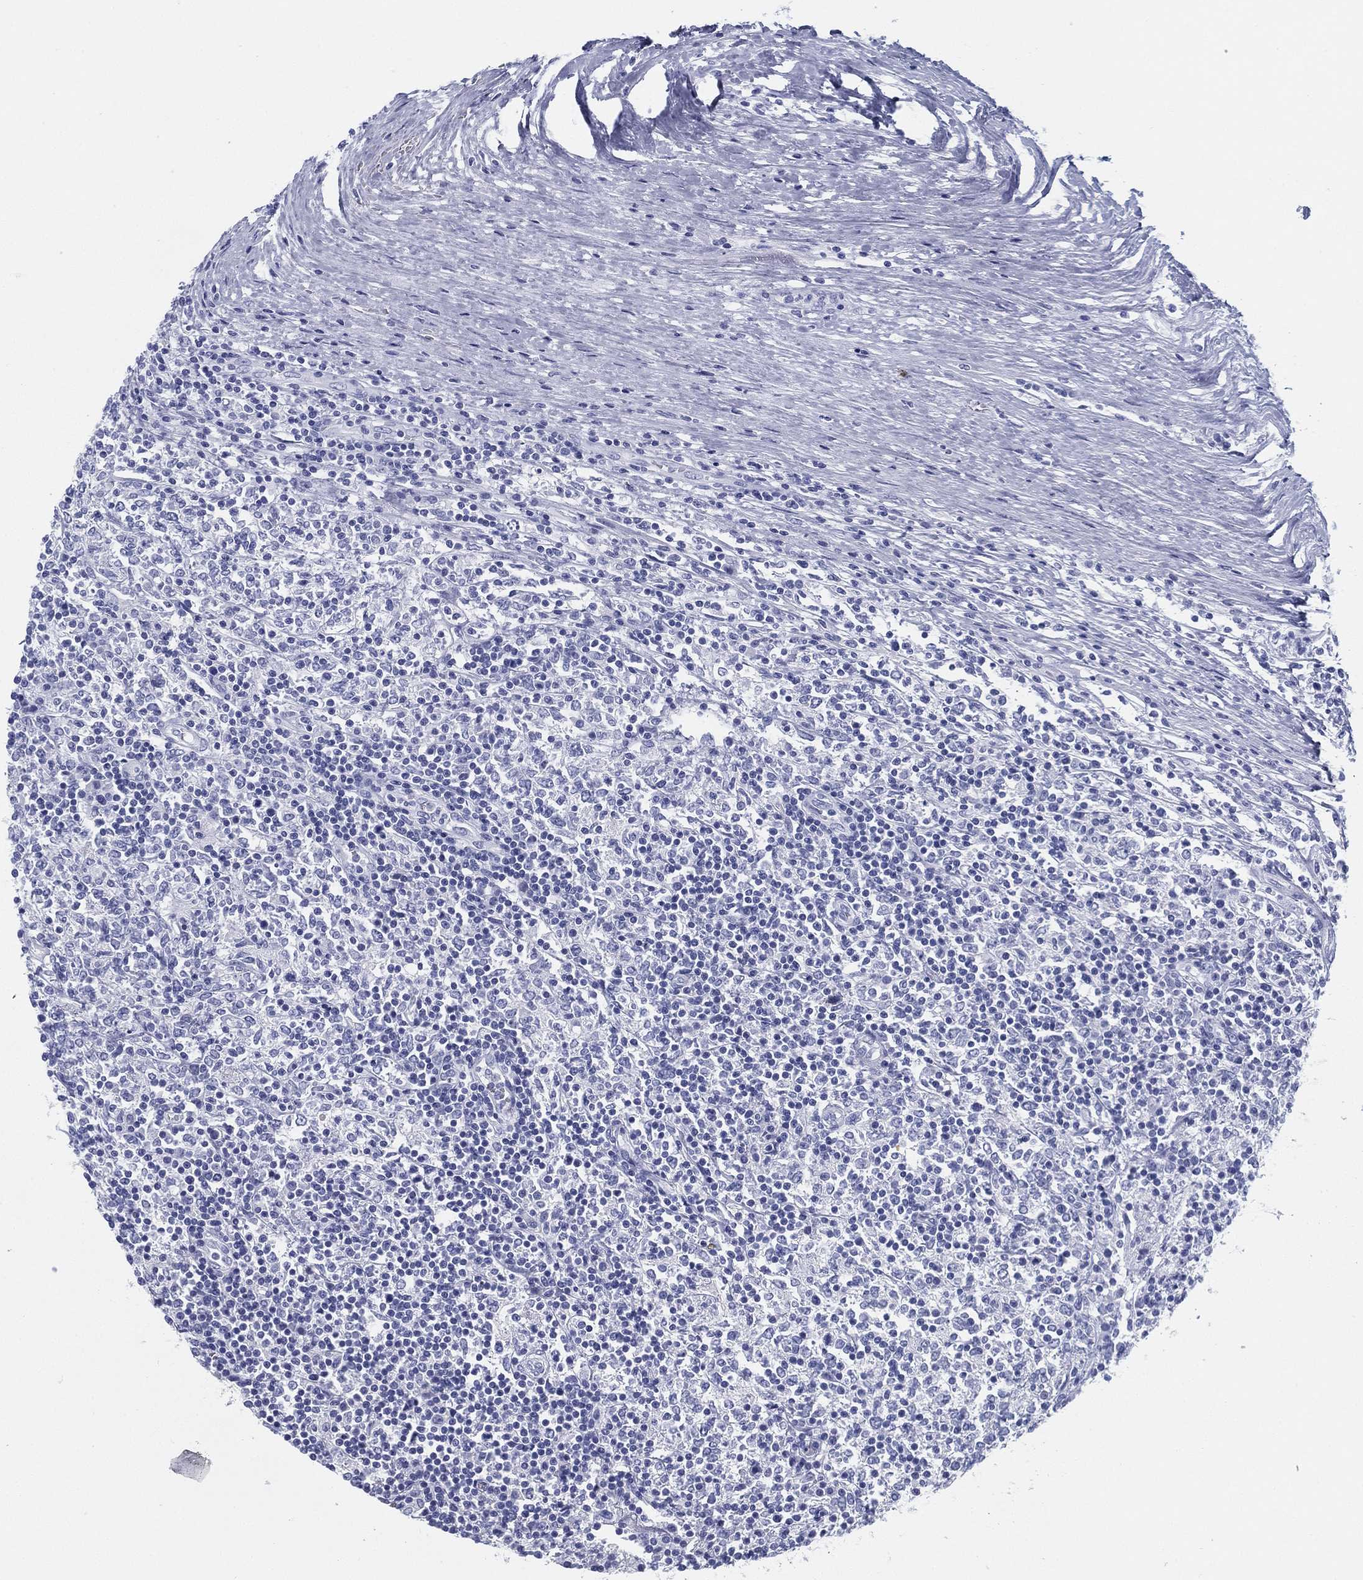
{"staining": {"intensity": "negative", "quantity": "none", "location": "none"}, "tissue": "lymphoma", "cell_type": "Tumor cells", "image_type": "cancer", "snomed": [{"axis": "morphology", "description": "Malignant lymphoma, non-Hodgkin's type, High grade"}, {"axis": "topography", "description": "Lymph node"}], "caption": "Histopathology image shows no significant protein positivity in tumor cells of lymphoma.", "gene": "TMEM252", "patient": {"sex": "female", "age": 84}}